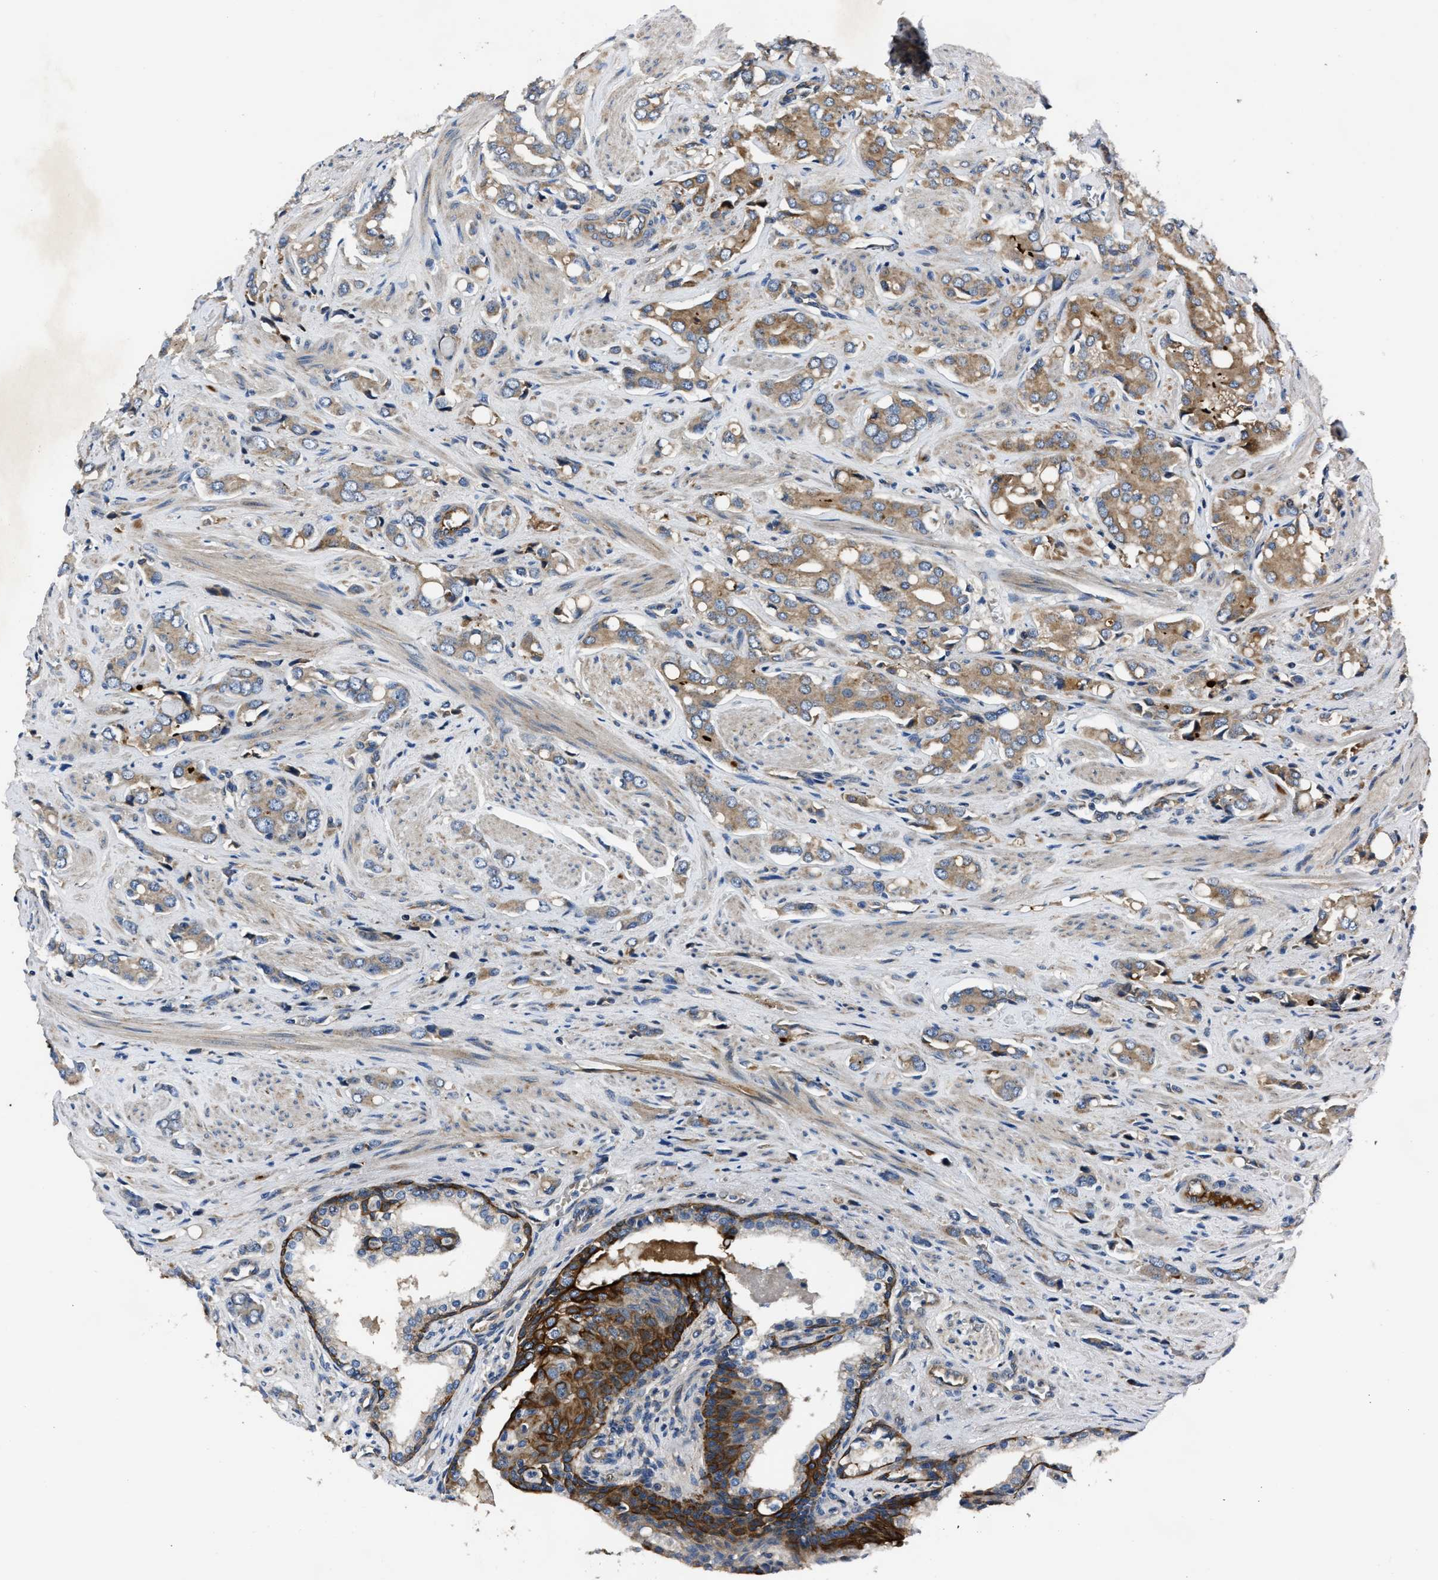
{"staining": {"intensity": "moderate", "quantity": ">75%", "location": "cytoplasmic/membranous"}, "tissue": "prostate cancer", "cell_type": "Tumor cells", "image_type": "cancer", "snomed": [{"axis": "morphology", "description": "Adenocarcinoma, High grade"}, {"axis": "topography", "description": "Prostate"}], "caption": "Prostate high-grade adenocarcinoma tissue displays moderate cytoplasmic/membranous expression in approximately >75% of tumor cells", "gene": "ERC1", "patient": {"sex": "male", "age": 52}}